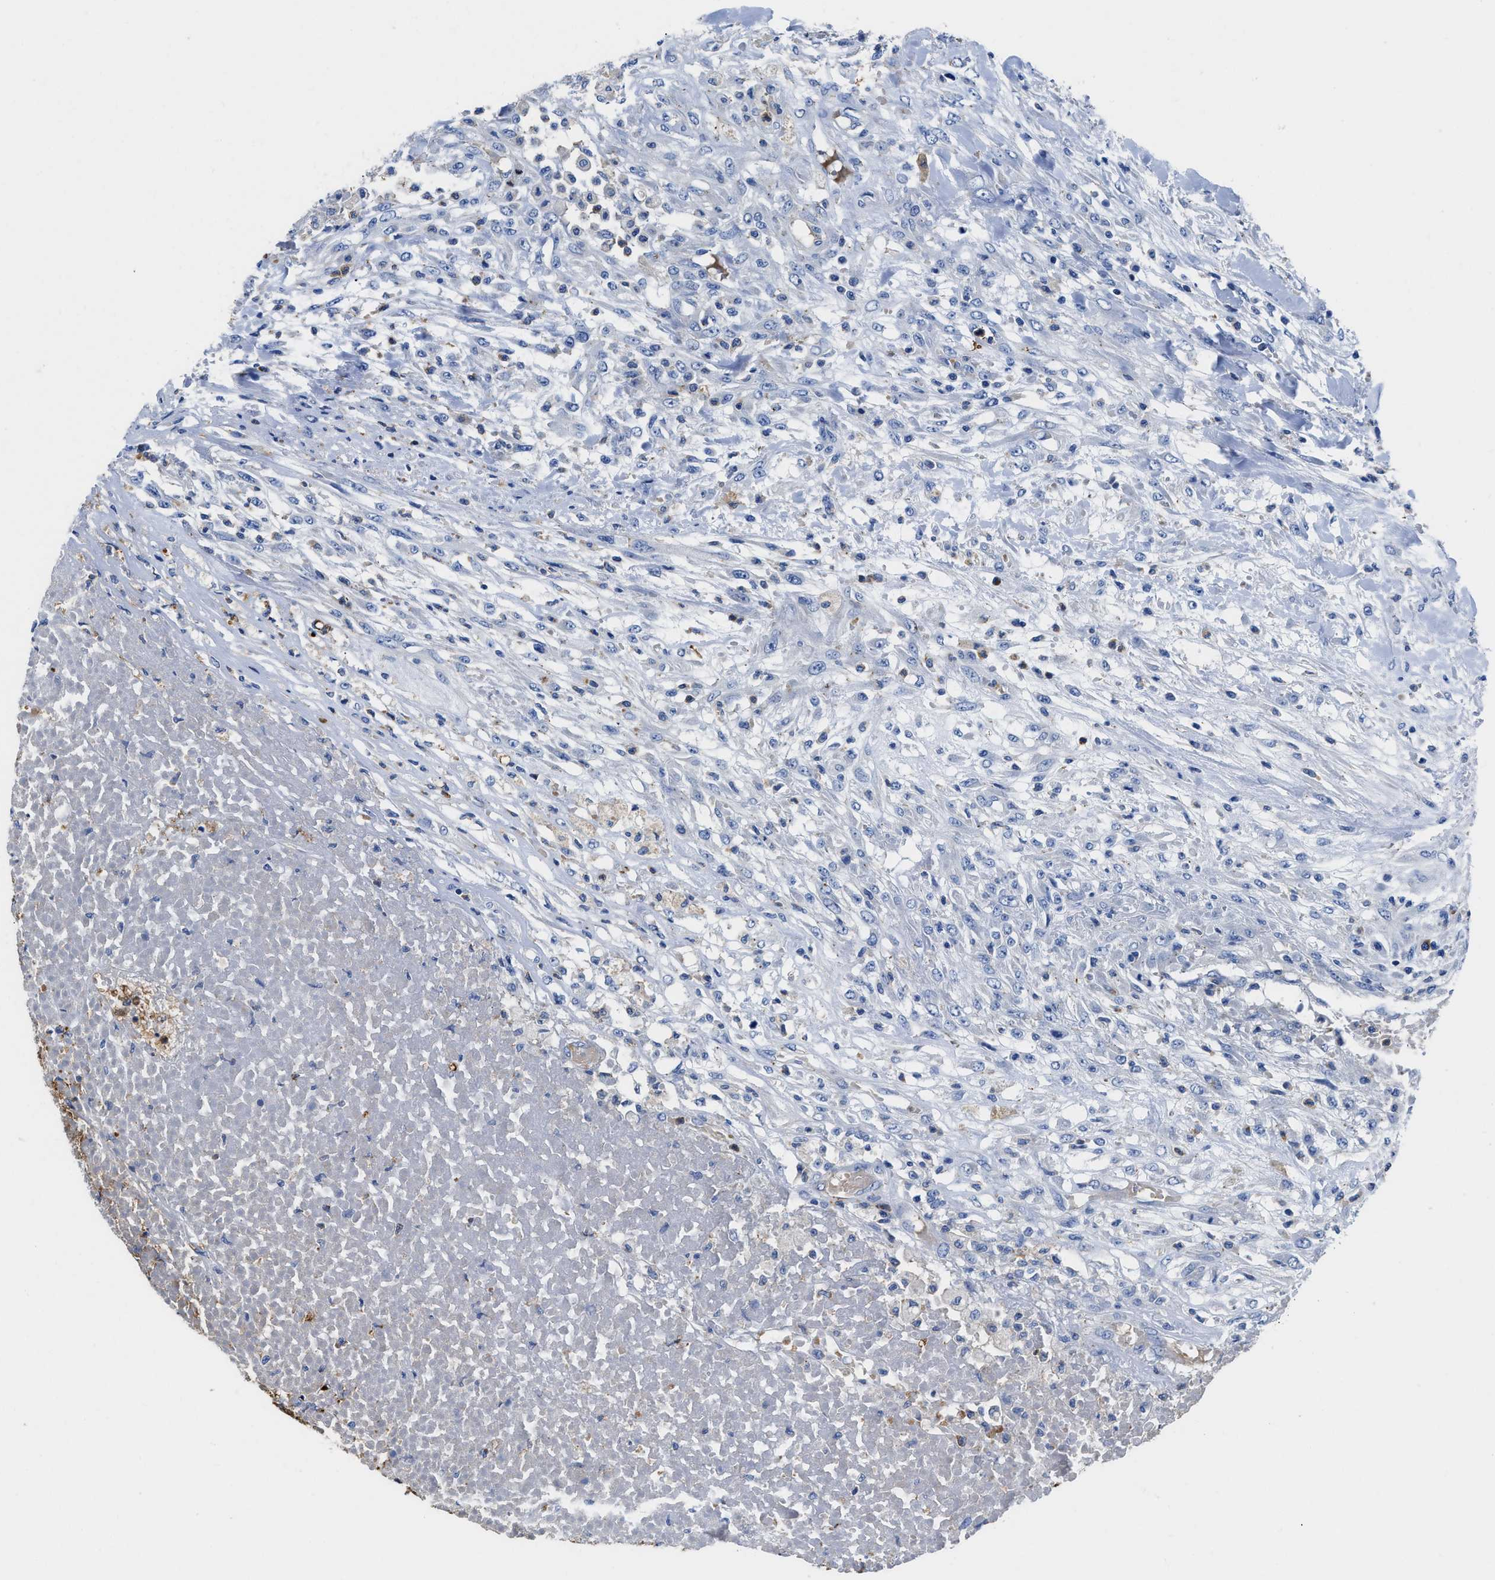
{"staining": {"intensity": "negative", "quantity": "none", "location": "none"}, "tissue": "testis cancer", "cell_type": "Tumor cells", "image_type": "cancer", "snomed": [{"axis": "morphology", "description": "Seminoma, NOS"}, {"axis": "topography", "description": "Testis"}], "caption": "IHC image of human seminoma (testis) stained for a protein (brown), which demonstrates no expression in tumor cells.", "gene": "NEB", "patient": {"sex": "male", "age": 59}}